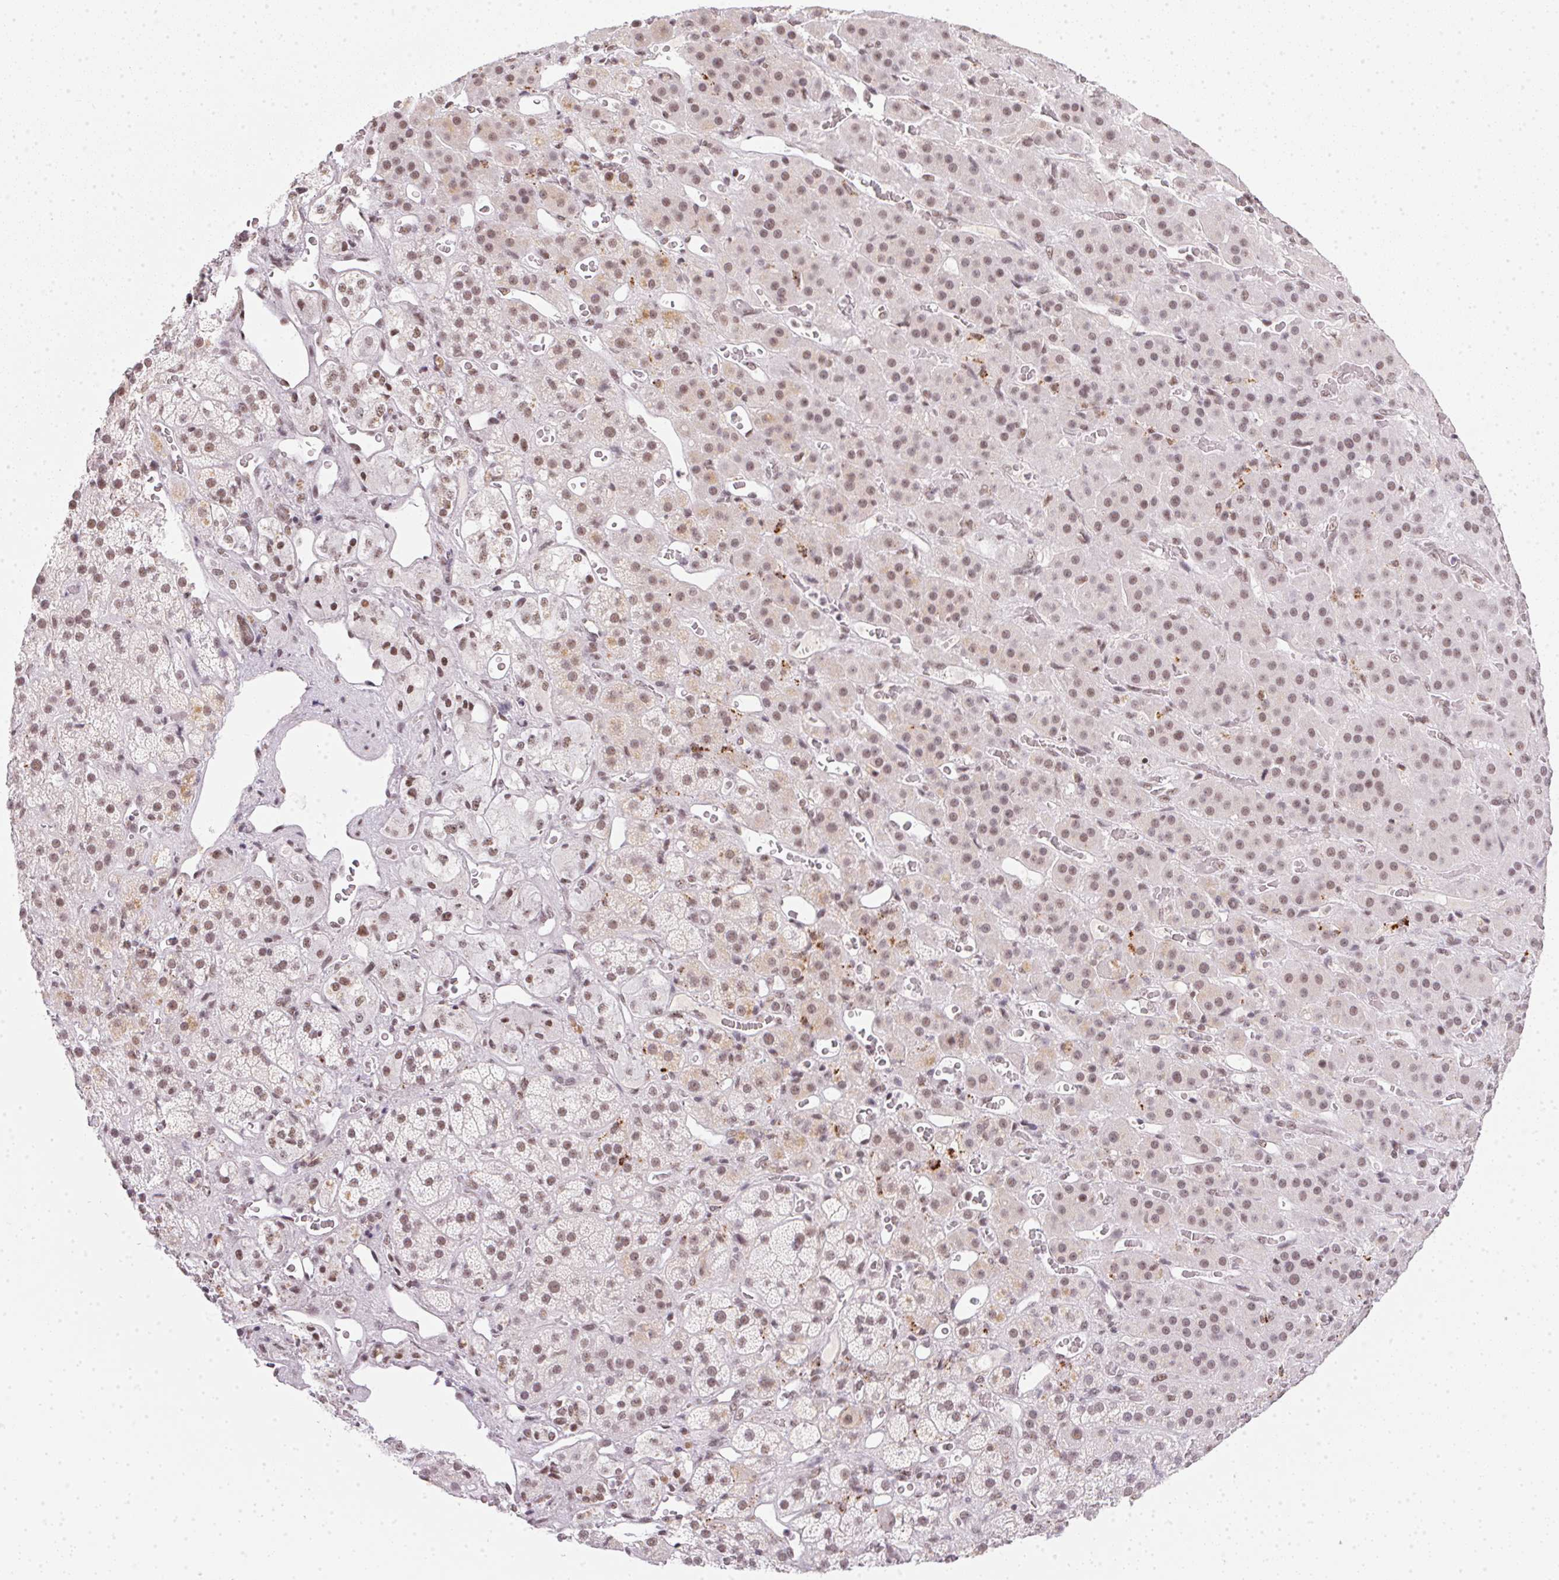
{"staining": {"intensity": "moderate", "quantity": "25%-75%", "location": "nuclear"}, "tissue": "adrenal gland", "cell_type": "Glandular cells", "image_type": "normal", "snomed": [{"axis": "morphology", "description": "Normal tissue, NOS"}, {"axis": "topography", "description": "Adrenal gland"}], "caption": "Human adrenal gland stained with a brown dye exhibits moderate nuclear positive staining in about 25%-75% of glandular cells.", "gene": "SRSF7", "patient": {"sex": "male", "age": 57}}